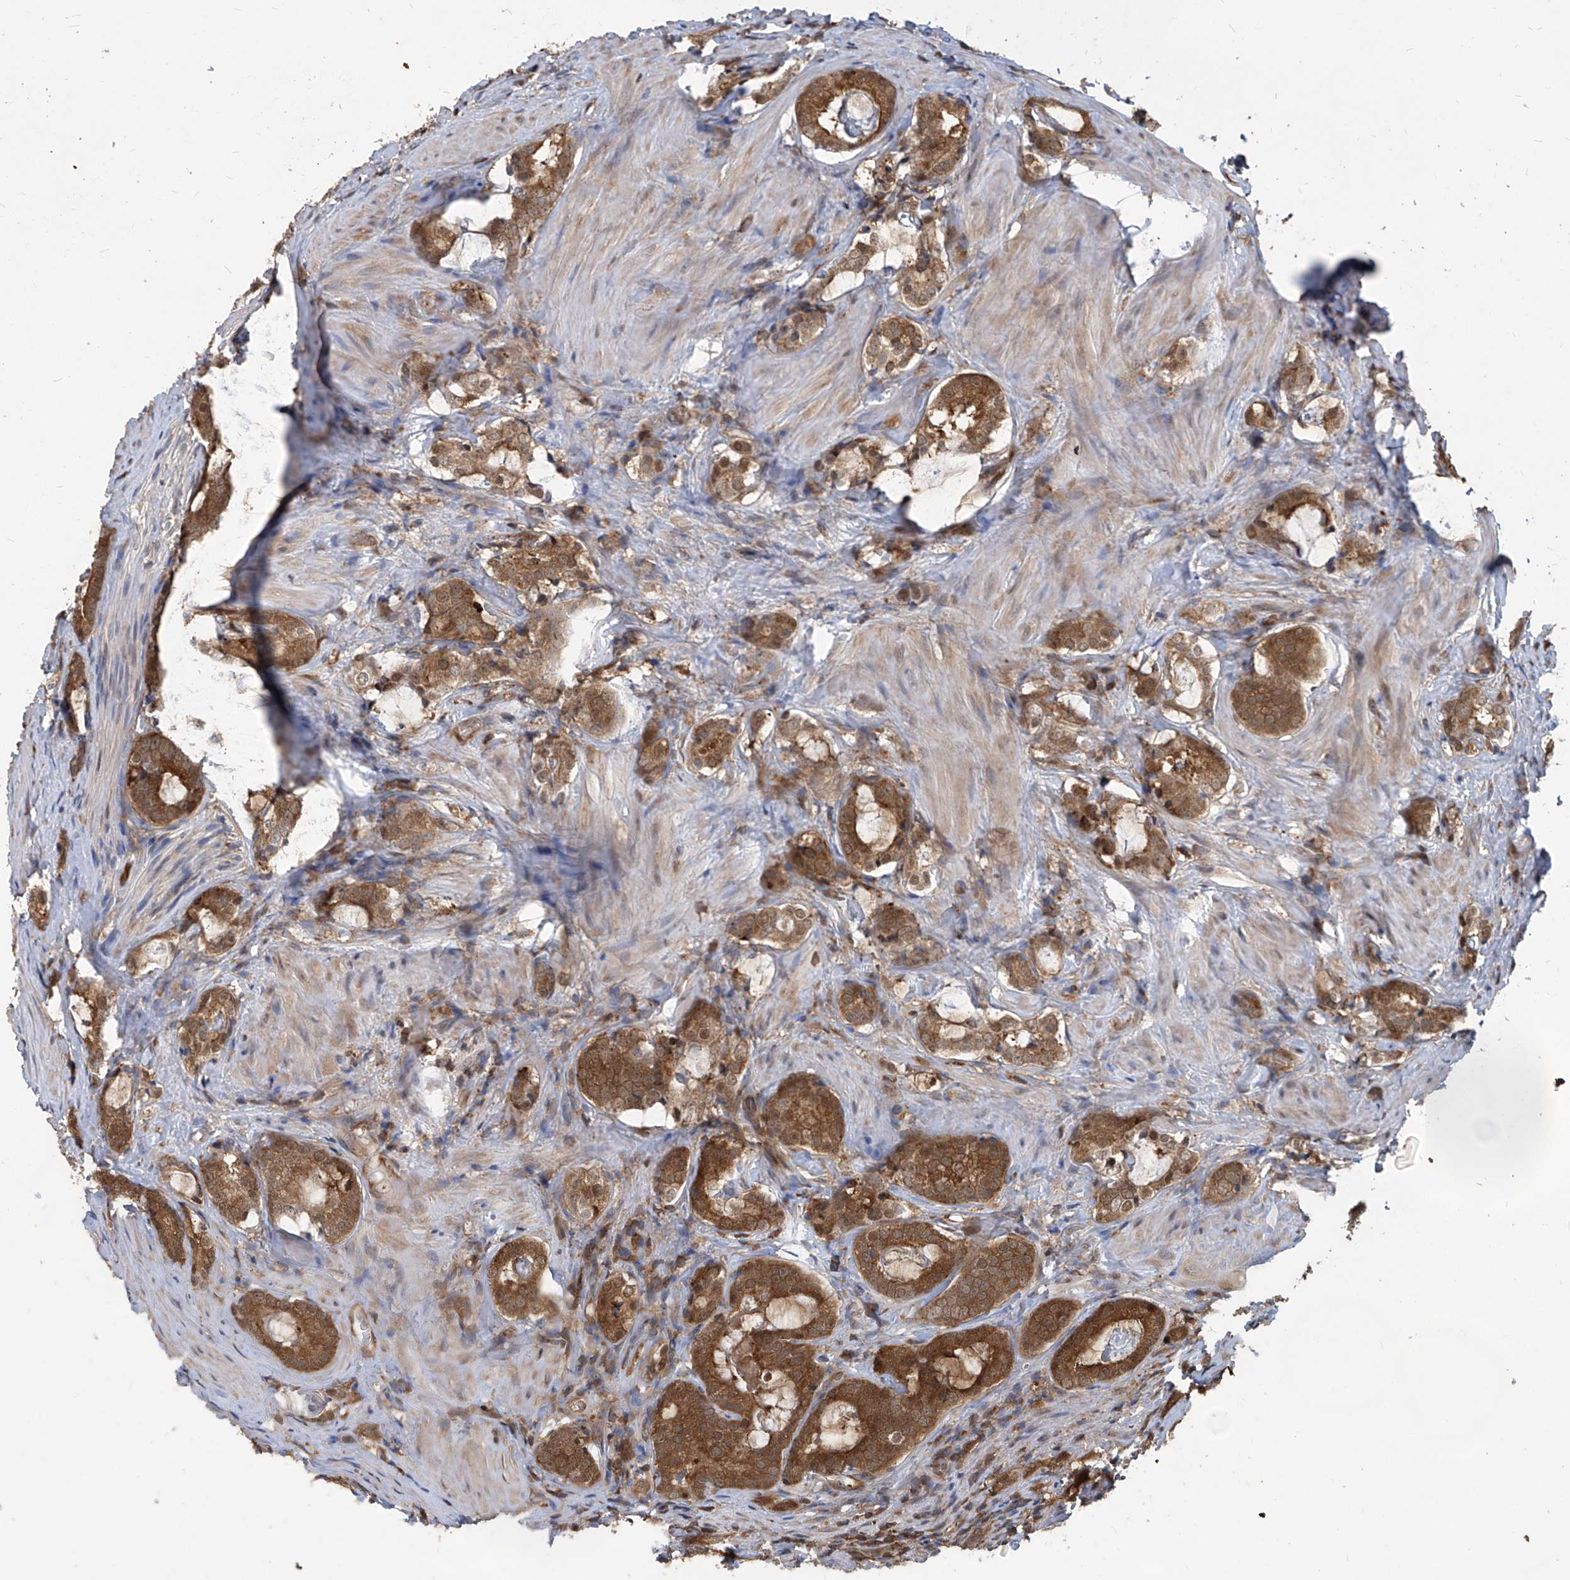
{"staining": {"intensity": "moderate", "quantity": ">75%", "location": "cytoplasmic/membranous,nuclear"}, "tissue": "prostate cancer", "cell_type": "Tumor cells", "image_type": "cancer", "snomed": [{"axis": "morphology", "description": "Adenocarcinoma, High grade"}, {"axis": "topography", "description": "Prostate"}], "caption": "Moderate cytoplasmic/membranous and nuclear positivity for a protein is present in about >75% of tumor cells of prostate cancer using IHC.", "gene": "PSMB1", "patient": {"sex": "male", "age": 63}}